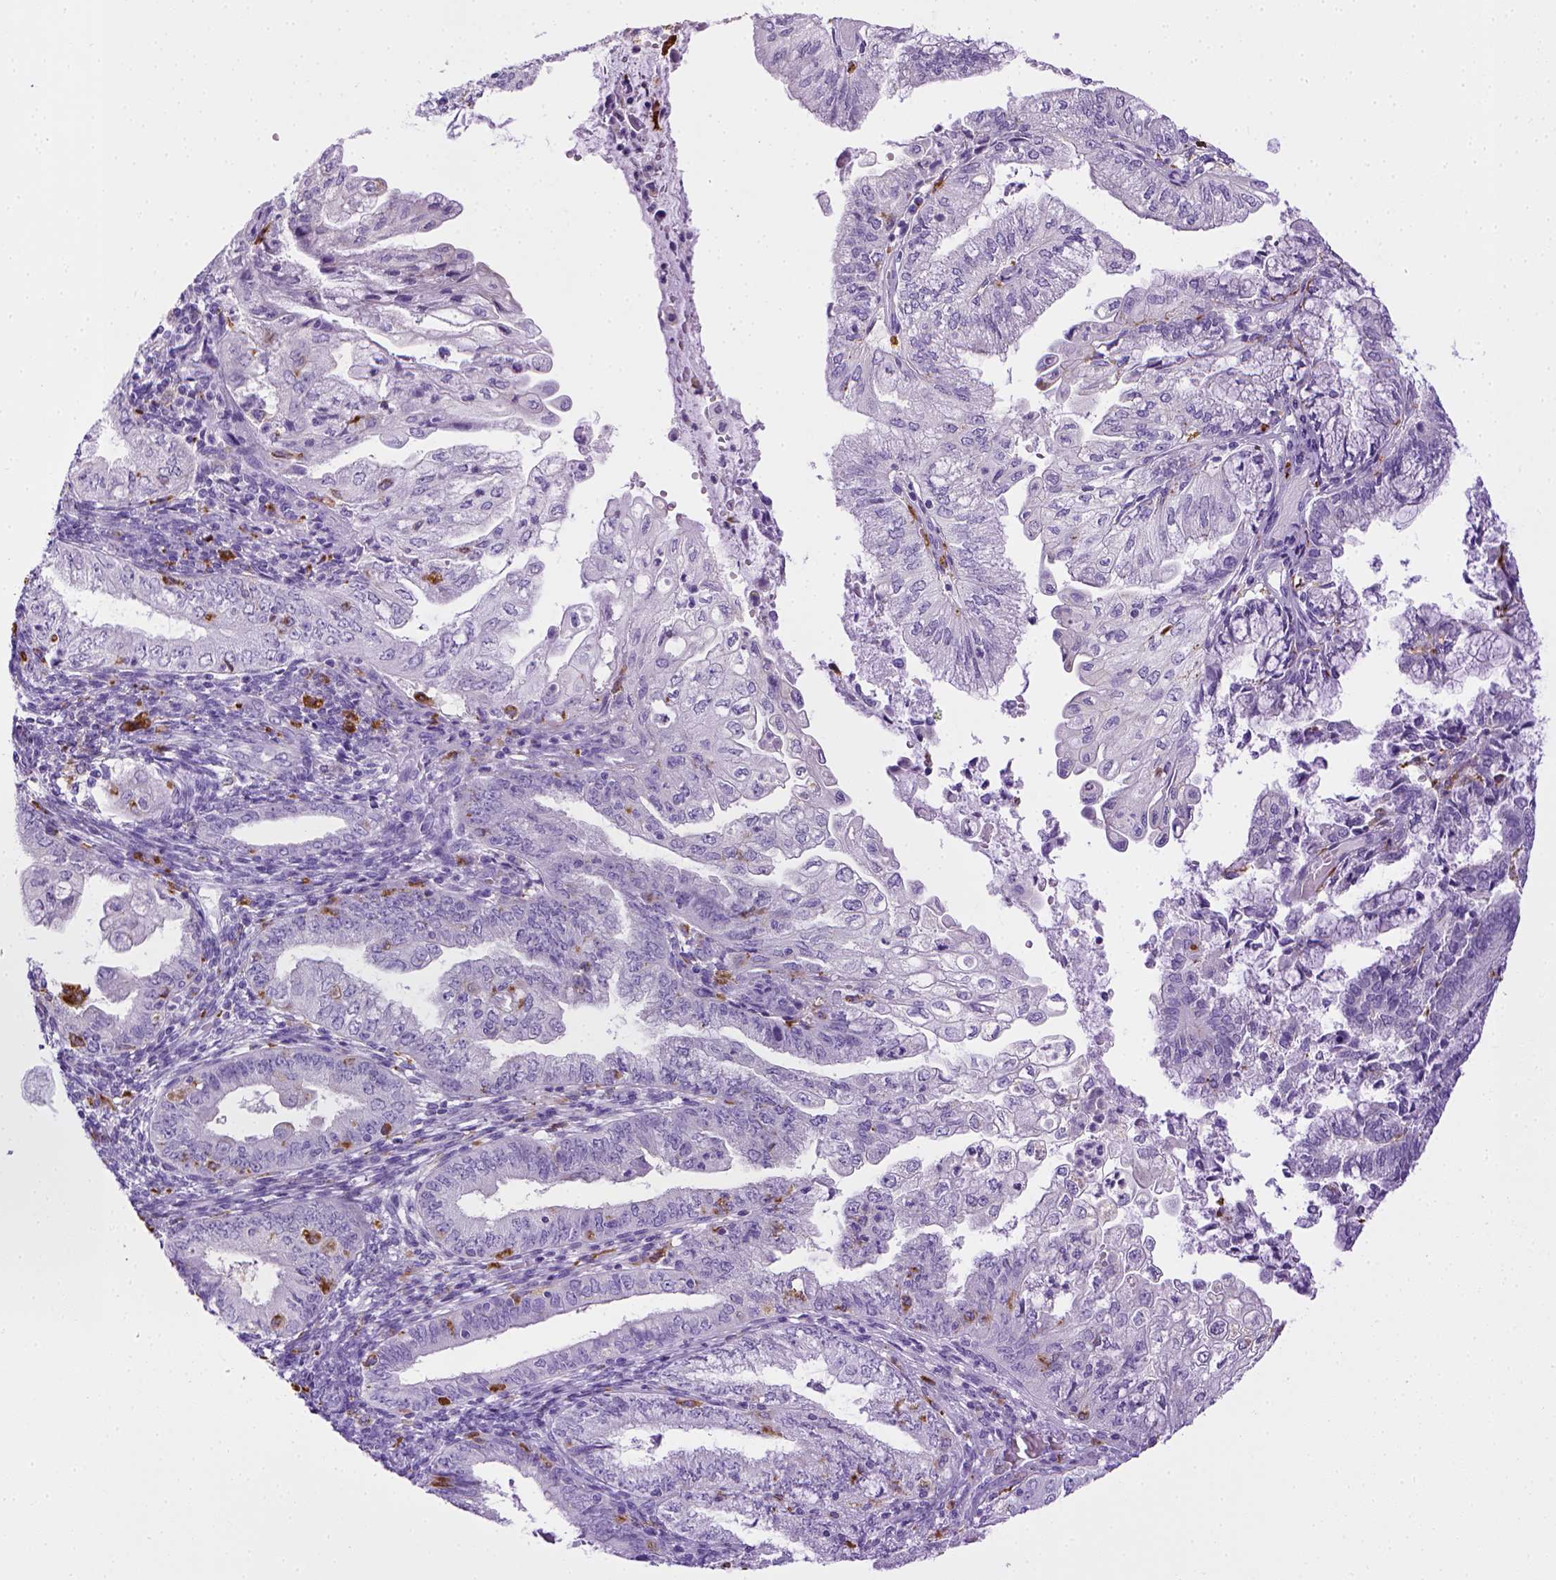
{"staining": {"intensity": "negative", "quantity": "none", "location": "none"}, "tissue": "endometrial cancer", "cell_type": "Tumor cells", "image_type": "cancer", "snomed": [{"axis": "morphology", "description": "Adenocarcinoma, NOS"}, {"axis": "topography", "description": "Endometrium"}], "caption": "An IHC micrograph of endometrial cancer (adenocarcinoma) is shown. There is no staining in tumor cells of endometrial cancer (adenocarcinoma).", "gene": "CD68", "patient": {"sex": "female", "age": 55}}